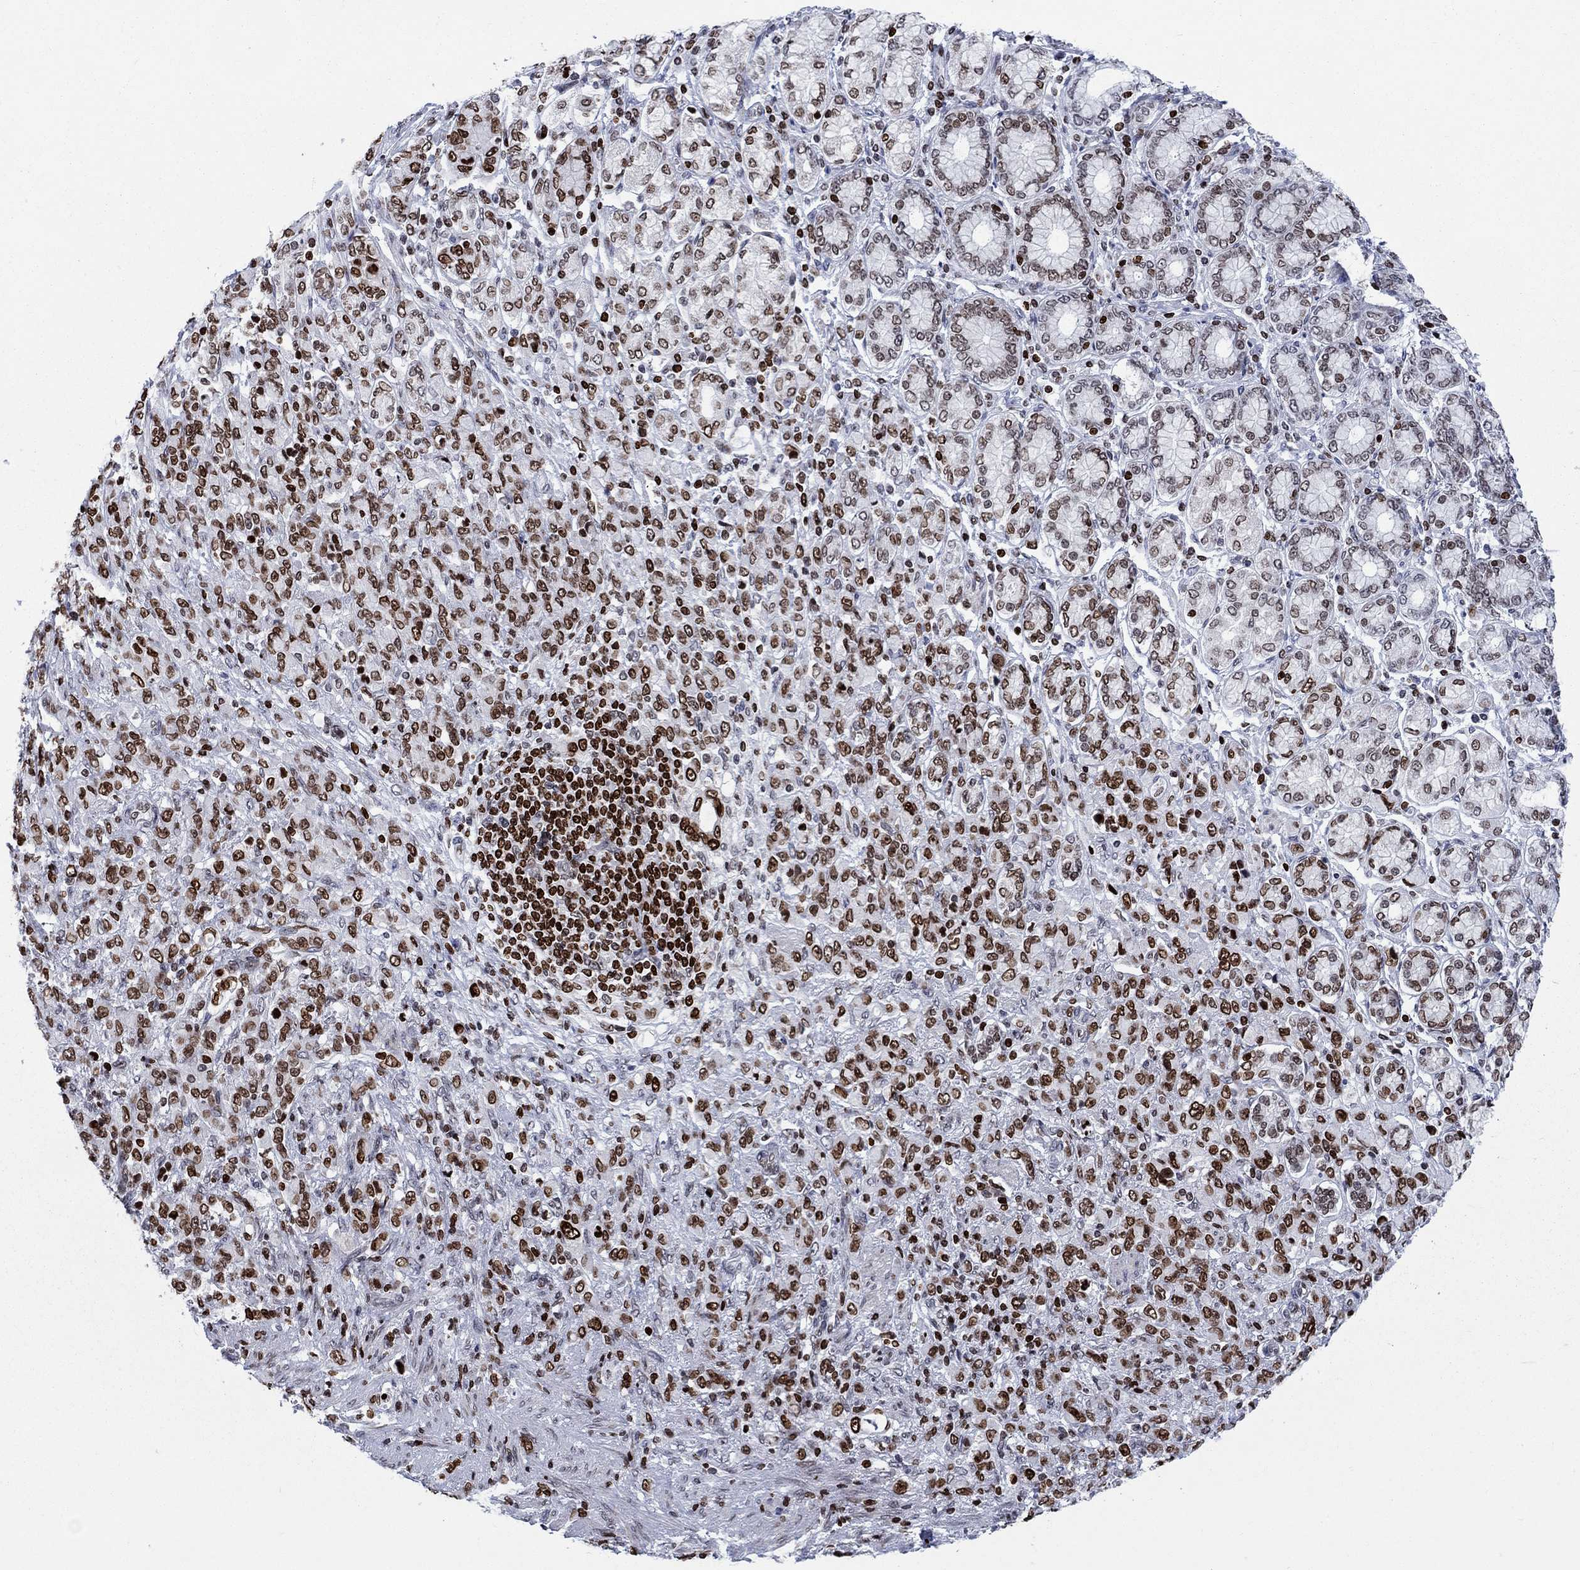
{"staining": {"intensity": "strong", "quantity": "25%-75%", "location": "nuclear"}, "tissue": "stomach cancer", "cell_type": "Tumor cells", "image_type": "cancer", "snomed": [{"axis": "morphology", "description": "Normal tissue, NOS"}, {"axis": "morphology", "description": "Adenocarcinoma, NOS"}, {"axis": "topography", "description": "Stomach"}], "caption": "About 25%-75% of tumor cells in human stomach adenocarcinoma demonstrate strong nuclear protein positivity as visualized by brown immunohistochemical staining.", "gene": "HMGA1", "patient": {"sex": "female", "age": 79}}